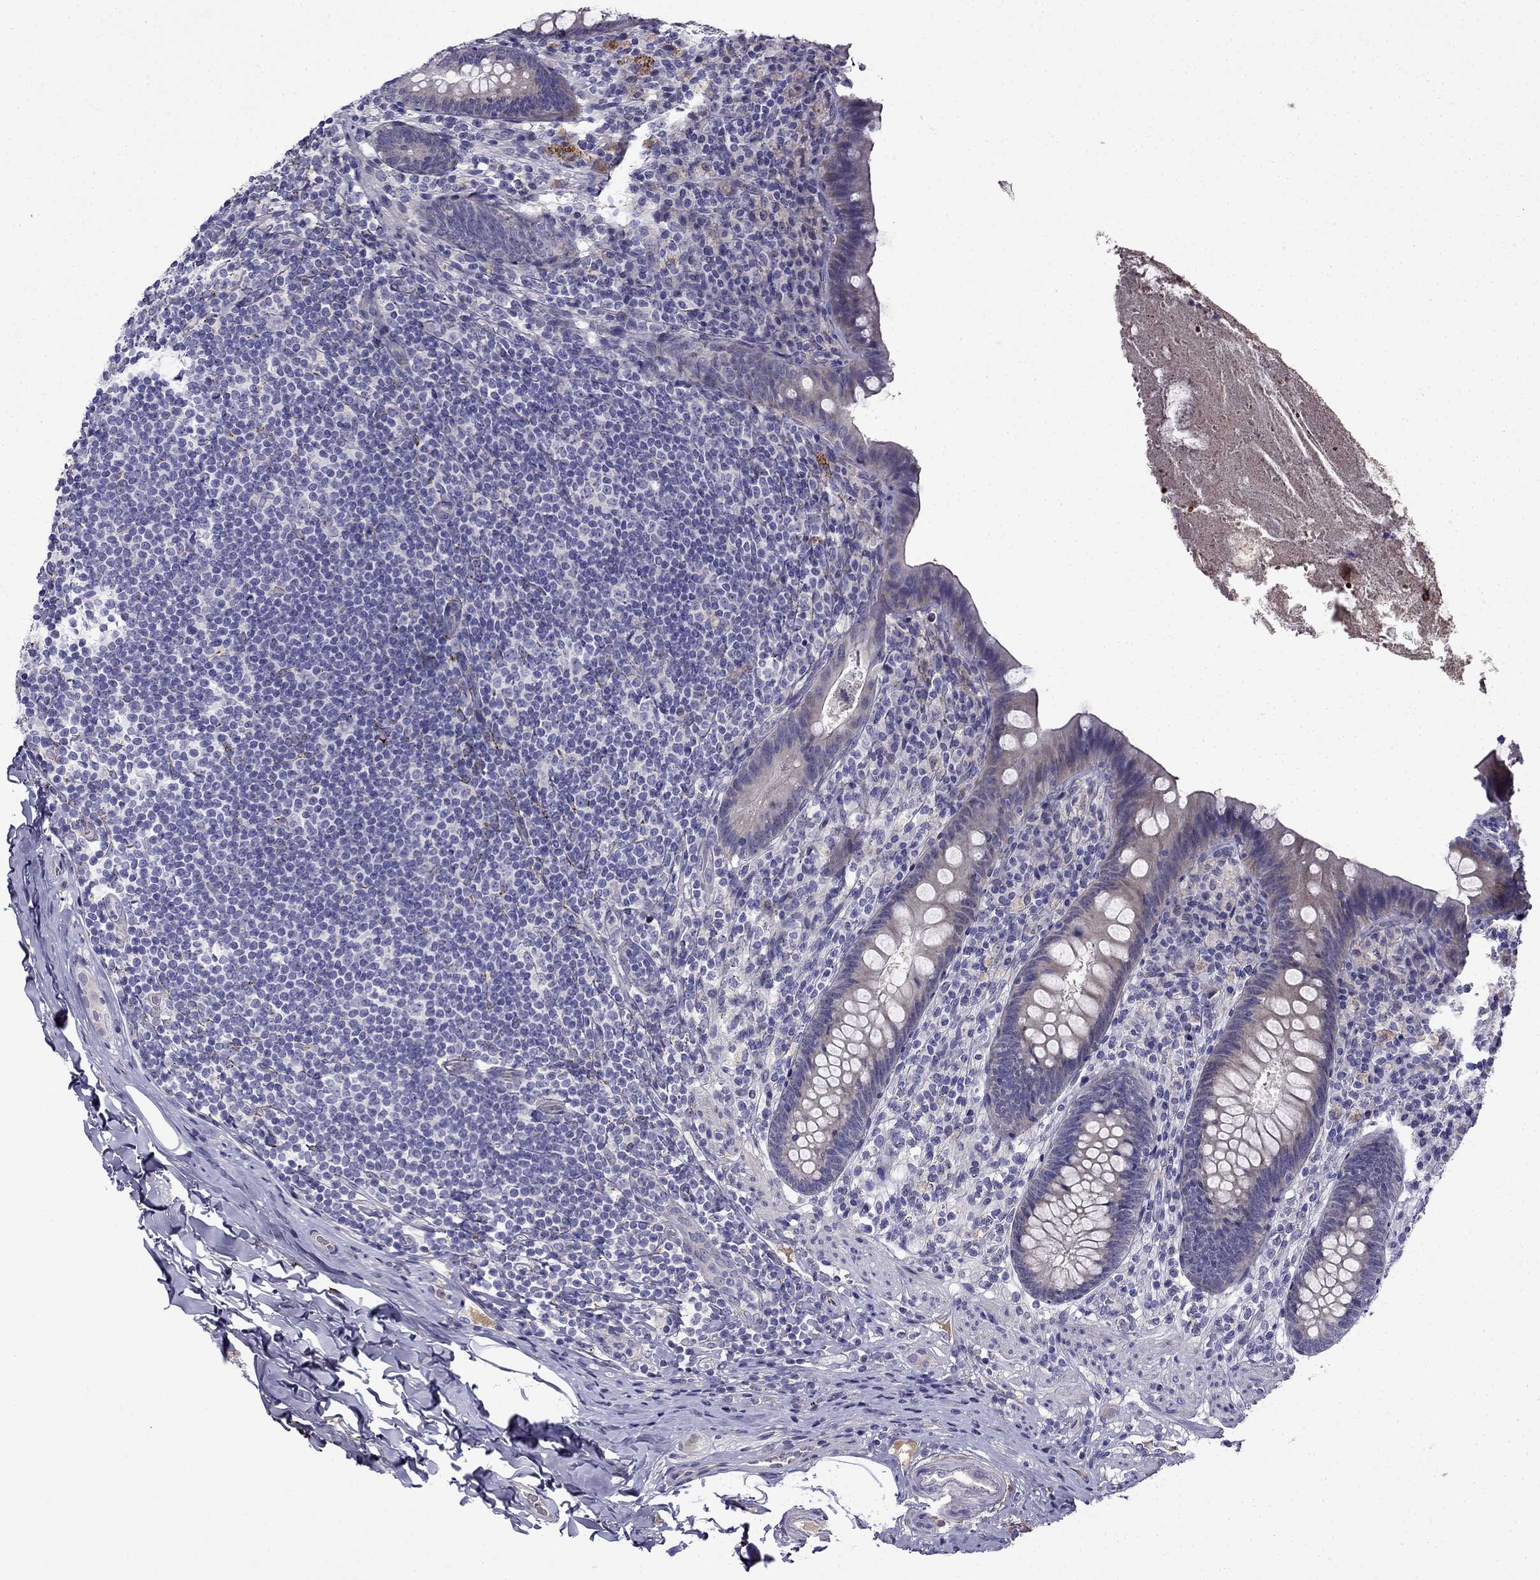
{"staining": {"intensity": "negative", "quantity": "none", "location": "none"}, "tissue": "appendix", "cell_type": "Glandular cells", "image_type": "normal", "snomed": [{"axis": "morphology", "description": "Normal tissue, NOS"}, {"axis": "topography", "description": "Appendix"}], "caption": "Immunohistochemical staining of normal human appendix shows no significant positivity in glandular cells. Nuclei are stained in blue.", "gene": "PI16", "patient": {"sex": "male", "age": 47}}